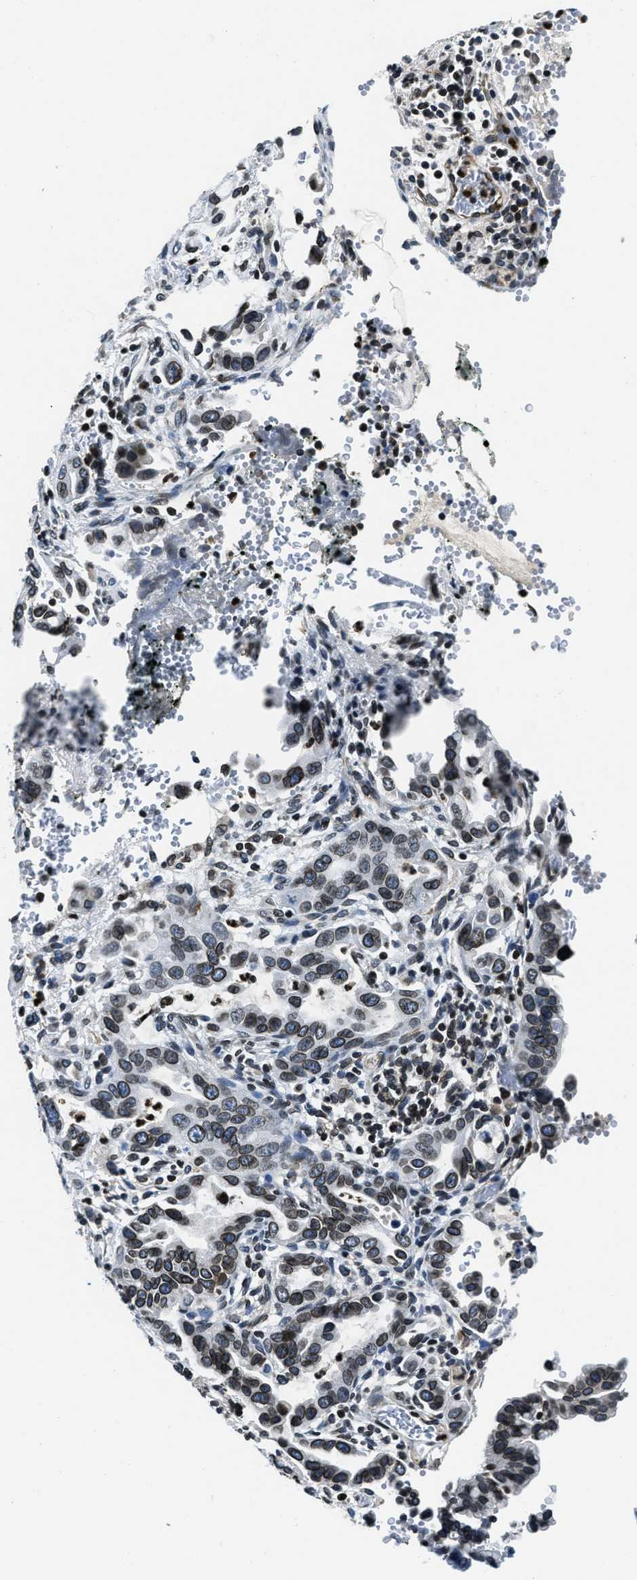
{"staining": {"intensity": "weak", "quantity": ">75%", "location": "nuclear"}, "tissue": "pancreatic cancer", "cell_type": "Tumor cells", "image_type": "cancer", "snomed": [{"axis": "morphology", "description": "Adenocarcinoma, NOS"}, {"axis": "topography", "description": "Pancreas"}], "caption": "Immunohistochemistry staining of adenocarcinoma (pancreatic), which reveals low levels of weak nuclear positivity in approximately >75% of tumor cells indicating weak nuclear protein expression. The staining was performed using DAB (3,3'-diaminobenzidine) (brown) for protein detection and nuclei were counterstained in hematoxylin (blue).", "gene": "ZC3HC1", "patient": {"sex": "female", "age": 70}}